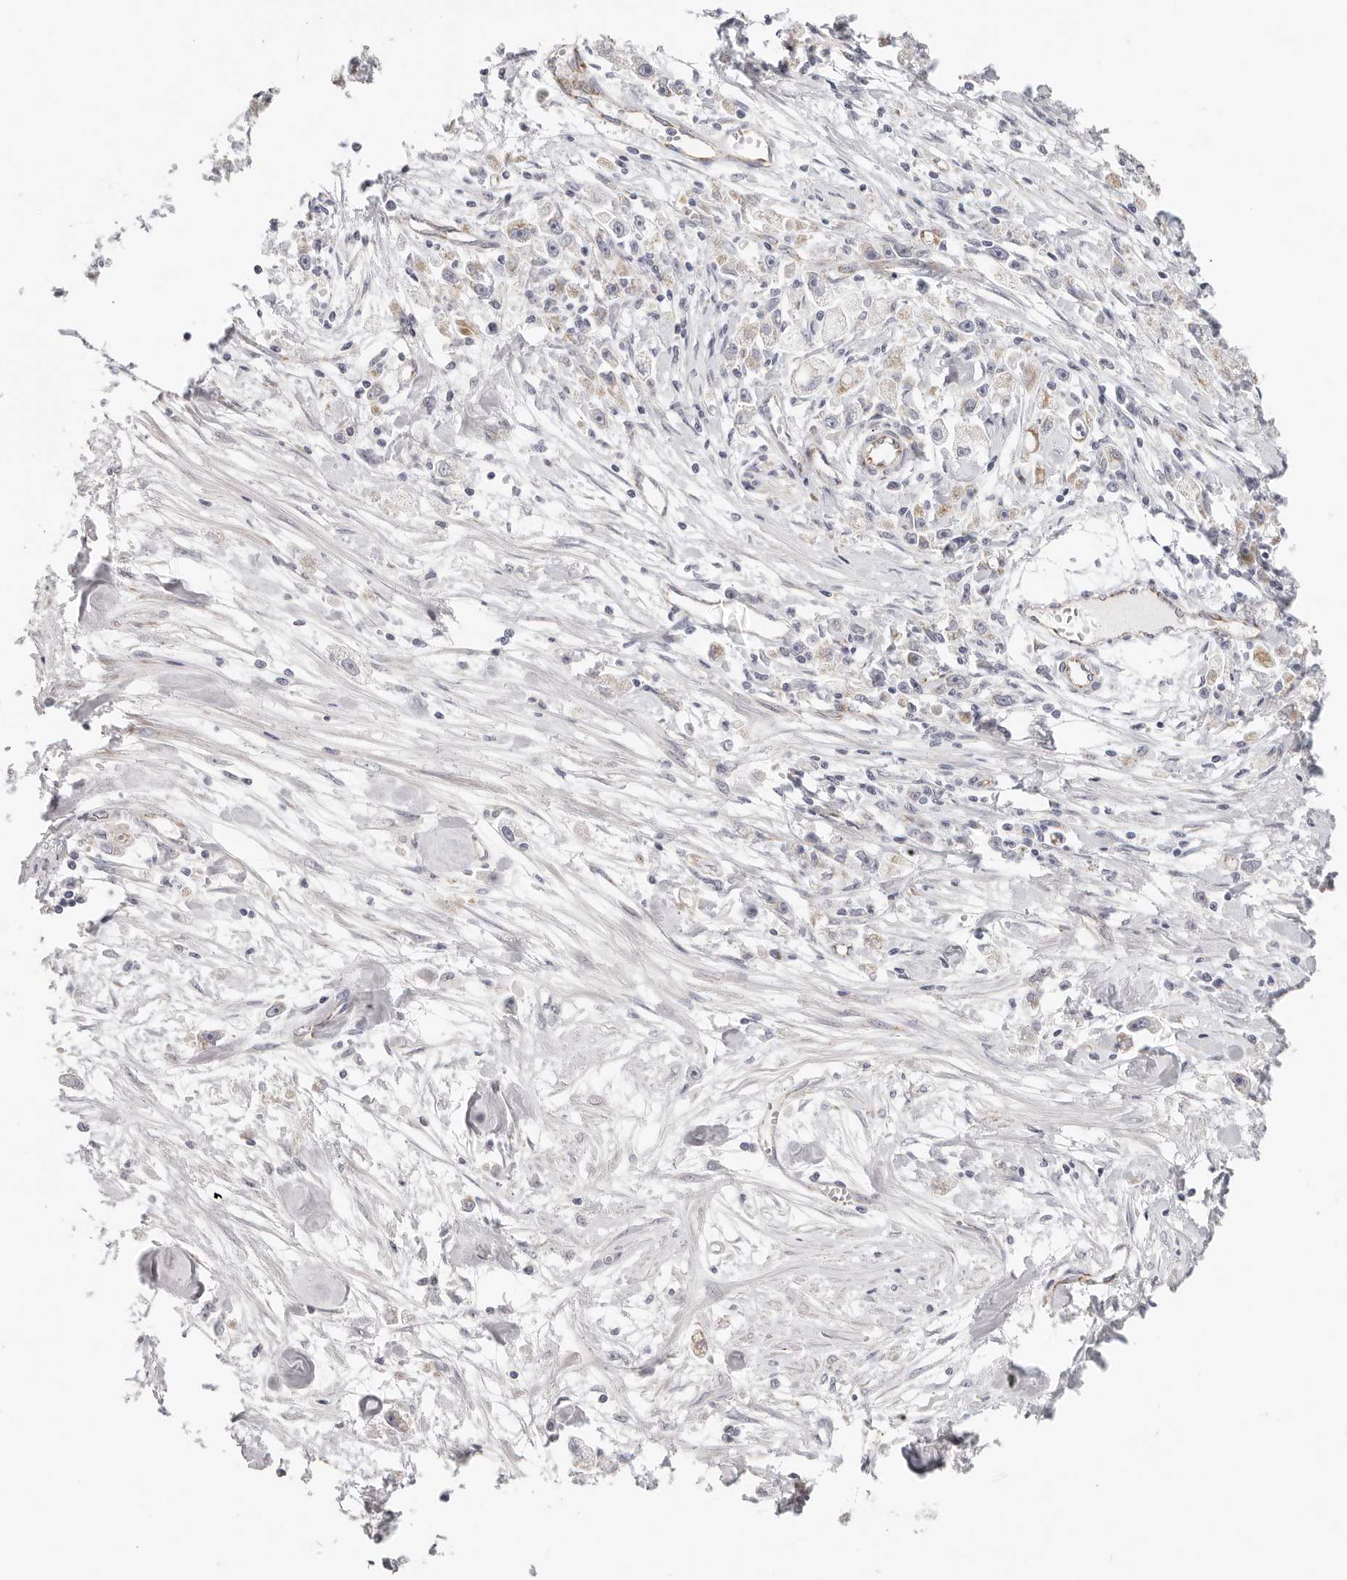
{"staining": {"intensity": "weak", "quantity": "25%-75%", "location": "cytoplasmic/membranous"}, "tissue": "stomach cancer", "cell_type": "Tumor cells", "image_type": "cancer", "snomed": [{"axis": "morphology", "description": "Adenocarcinoma, NOS"}, {"axis": "topography", "description": "Stomach"}], "caption": "Tumor cells demonstrate low levels of weak cytoplasmic/membranous expression in about 25%-75% of cells in stomach cancer (adenocarcinoma).", "gene": "AFDN", "patient": {"sex": "female", "age": 59}}